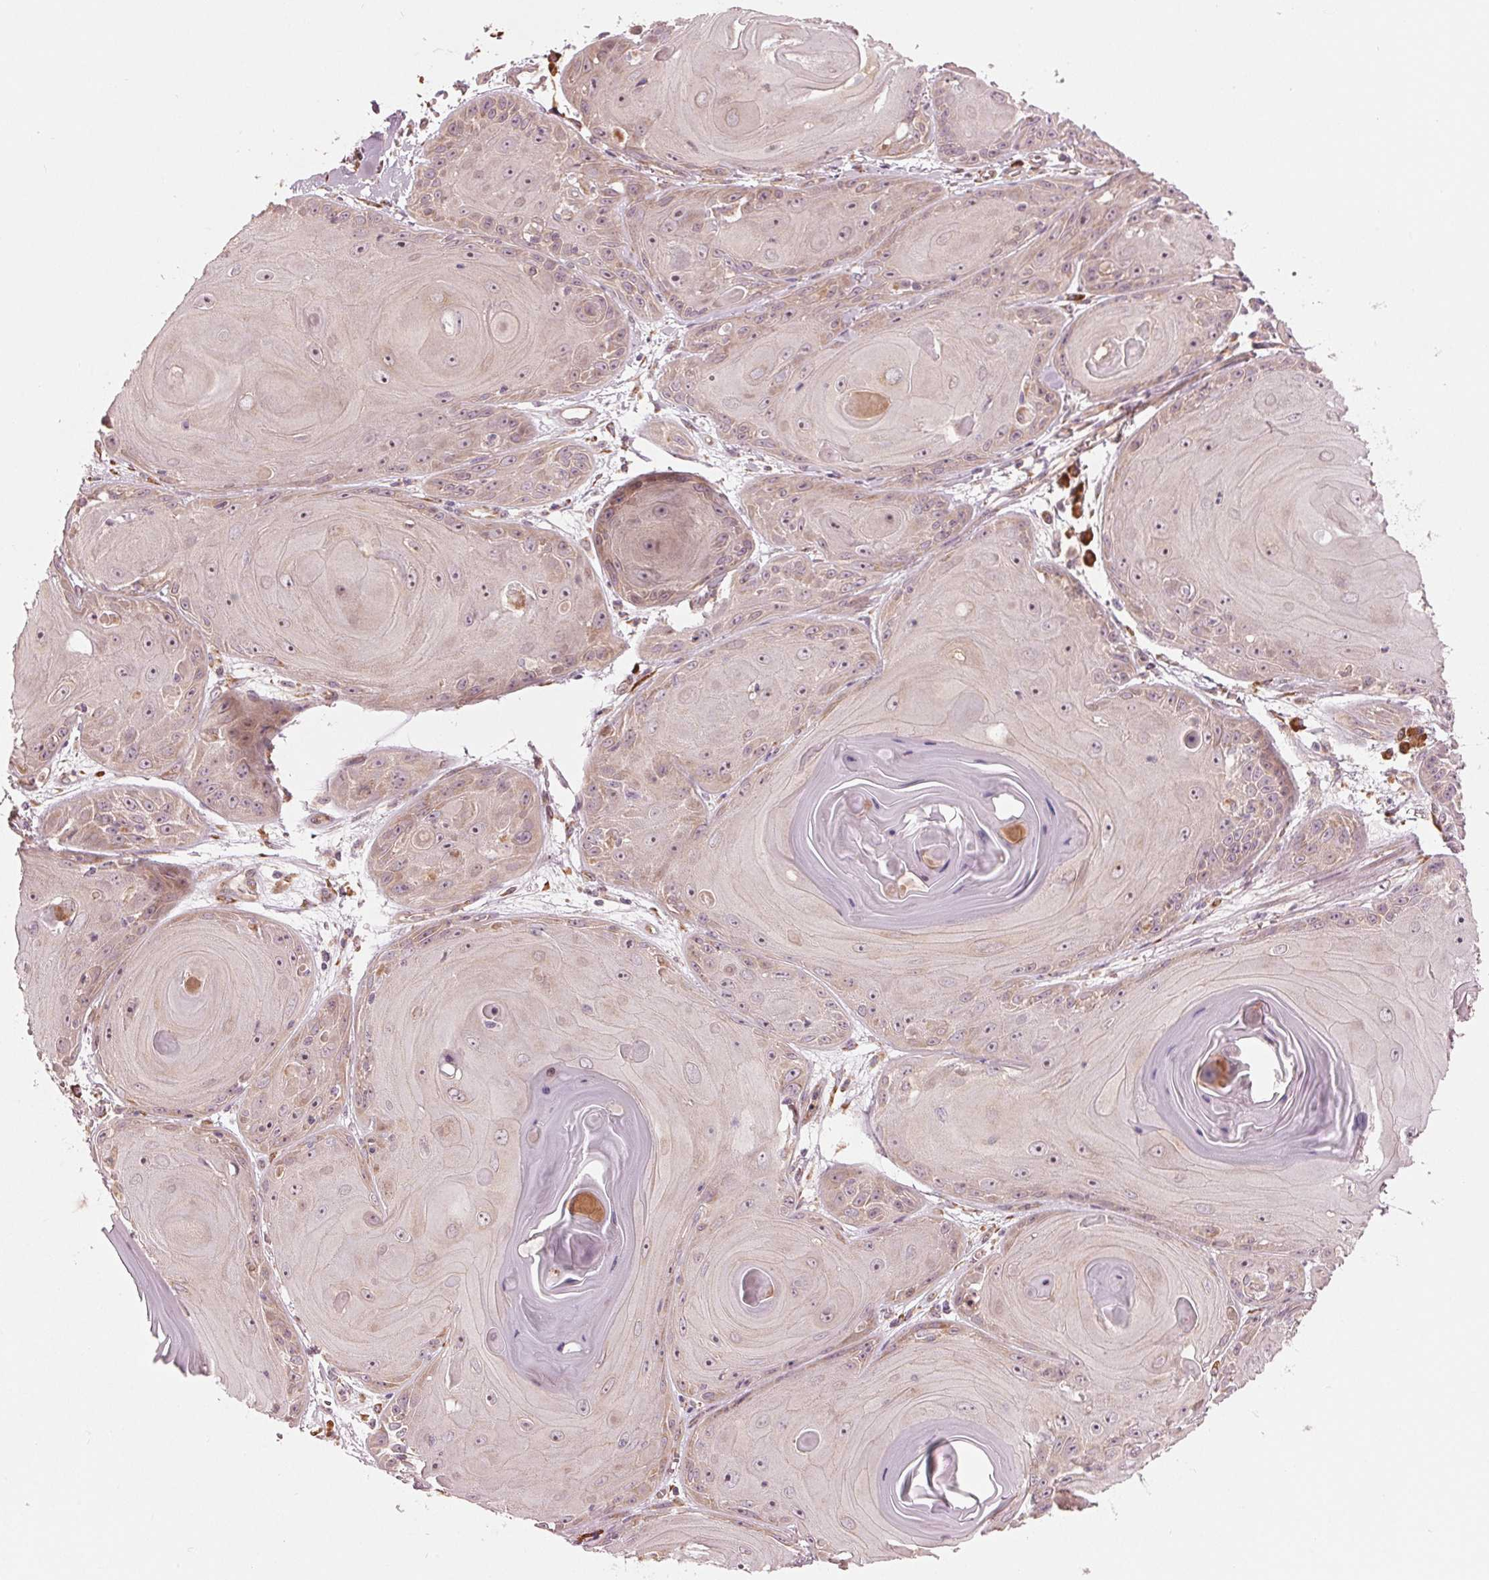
{"staining": {"intensity": "weak", "quantity": "25%-75%", "location": "cytoplasmic/membranous"}, "tissue": "skin cancer", "cell_type": "Tumor cells", "image_type": "cancer", "snomed": [{"axis": "morphology", "description": "Squamous cell carcinoma, NOS"}, {"axis": "topography", "description": "Skin"}, {"axis": "topography", "description": "Vulva"}], "caption": "IHC of human squamous cell carcinoma (skin) demonstrates low levels of weak cytoplasmic/membranous staining in about 25%-75% of tumor cells. The protein of interest is shown in brown color, while the nuclei are stained blue.", "gene": "CMIP", "patient": {"sex": "female", "age": 85}}